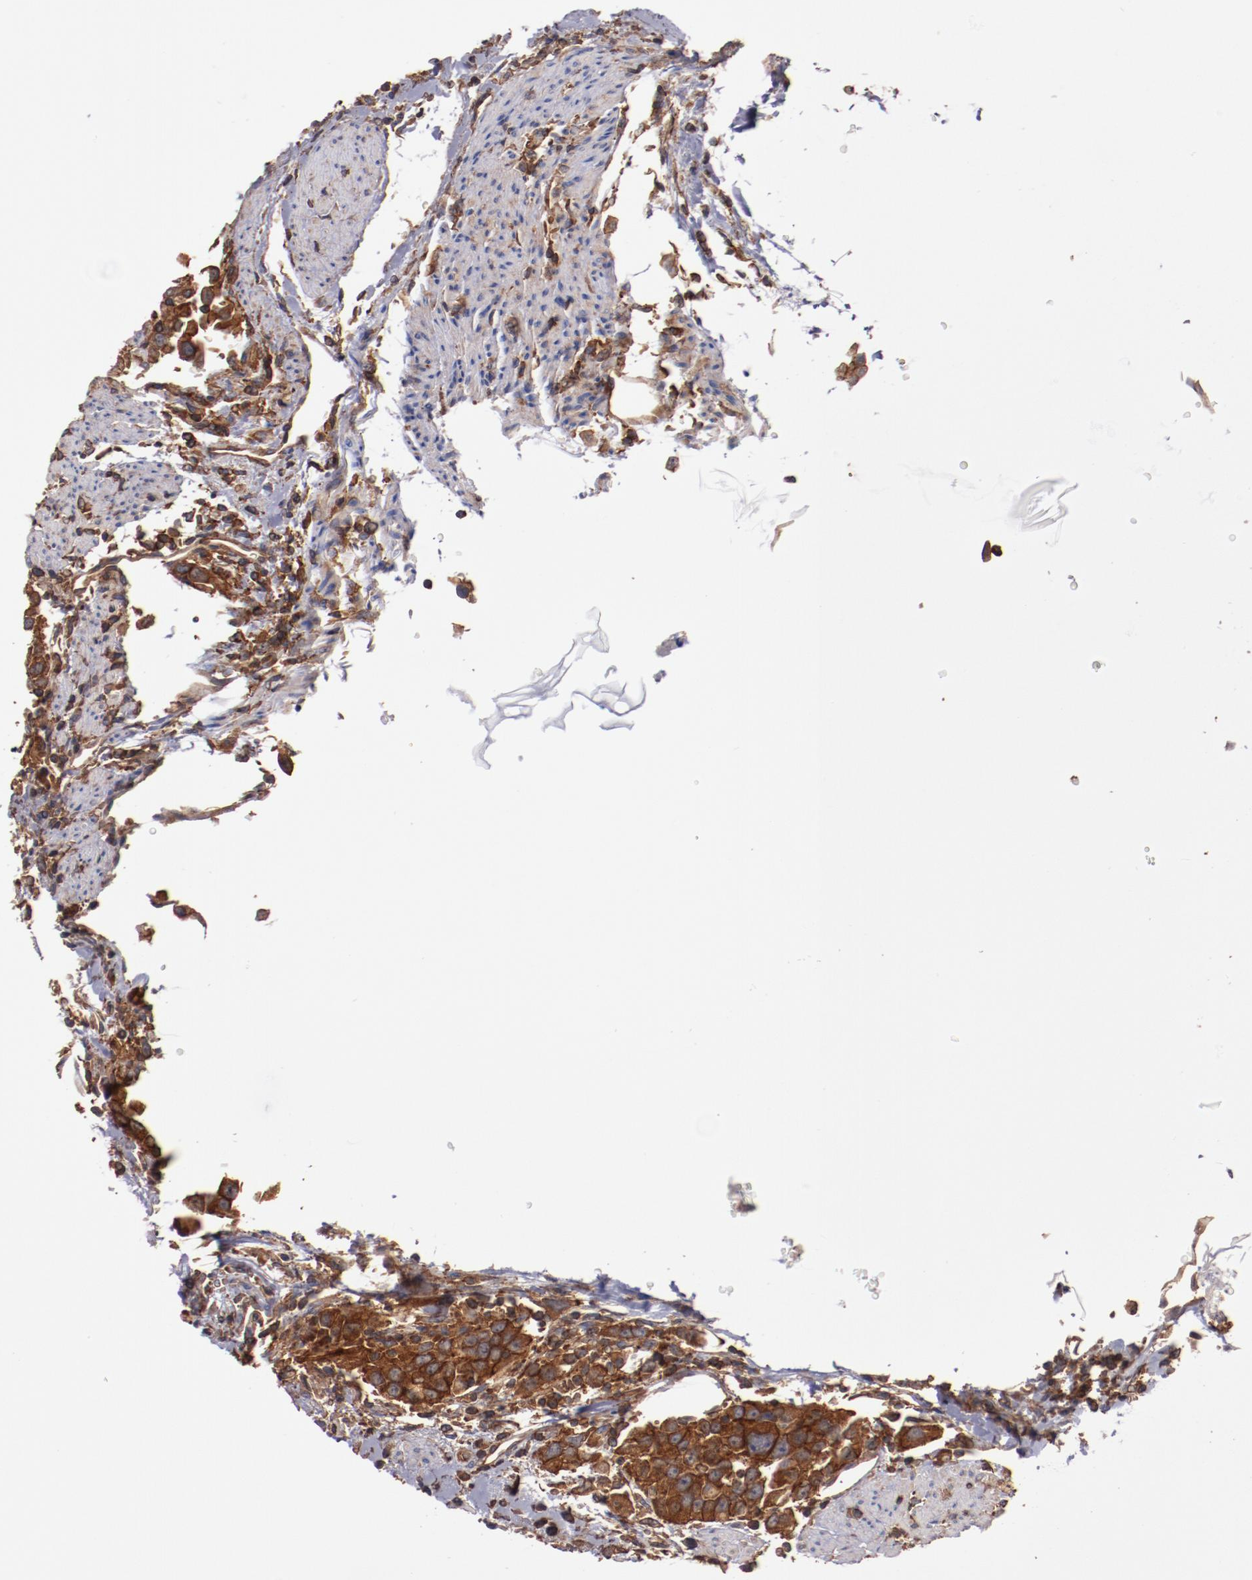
{"staining": {"intensity": "moderate", "quantity": ">75%", "location": "cytoplasmic/membranous"}, "tissue": "urothelial cancer", "cell_type": "Tumor cells", "image_type": "cancer", "snomed": [{"axis": "morphology", "description": "Urothelial carcinoma, High grade"}, {"axis": "topography", "description": "Urinary bladder"}], "caption": "Urothelial carcinoma (high-grade) stained for a protein (brown) exhibits moderate cytoplasmic/membranous positive expression in approximately >75% of tumor cells.", "gene": "TMOD3", "patient": {"sex": "female", "age": 80}}